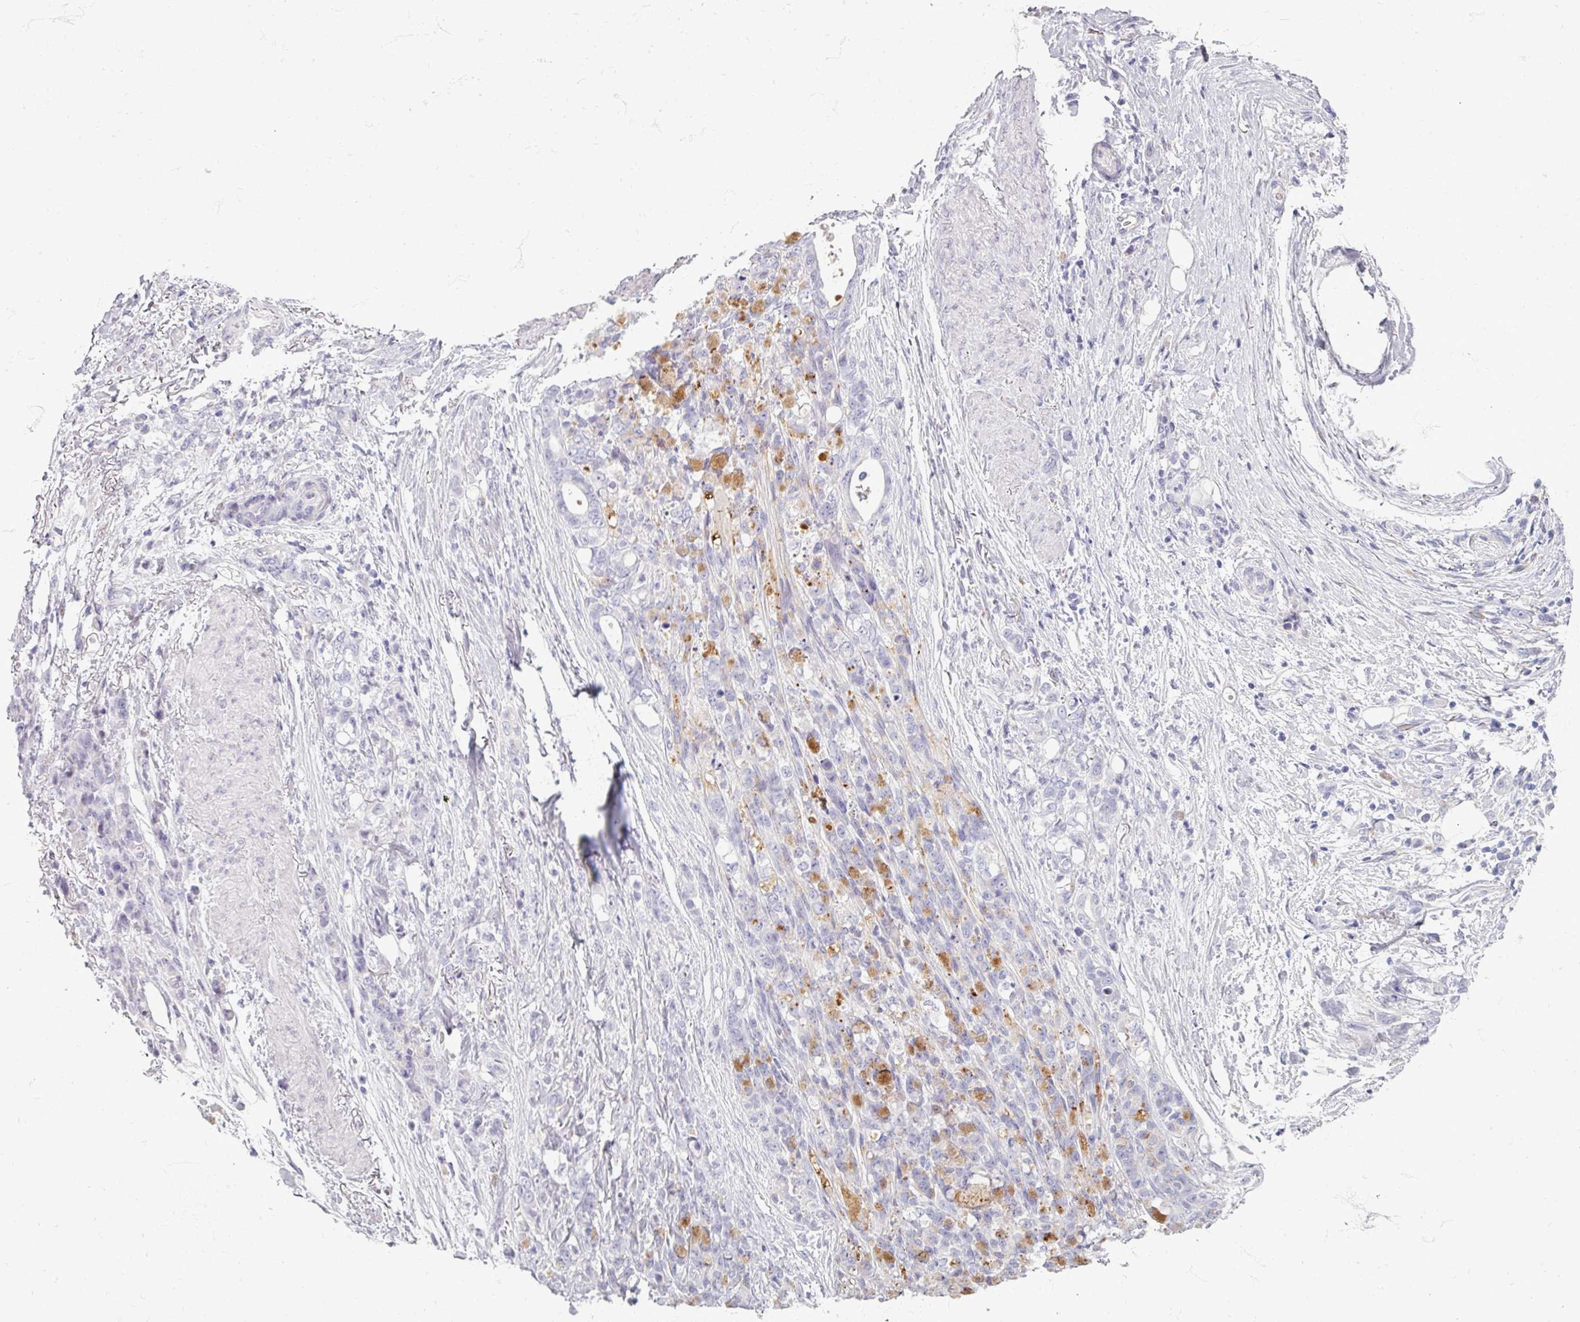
{"staining": {"intensity": "negative", "quantity": "none", "location": "none"}, "tissue": "stomach cancer", "cell_type": "Tumor cells", "image_type": "cancer", "snomed": [{"axis": "morphology", "description": "Normal tissue, NOS"}, {"axis": "morphology", "description": "Adenocarcinoma, NOS"}, {"axis": "topography", "description": "Stomach"}], "caption": "There is no significant staining in tumor cells of adenocarcinoma (stomach).", "gene": "ZNF878", "patient": {"sex": "female", "age": 79}}